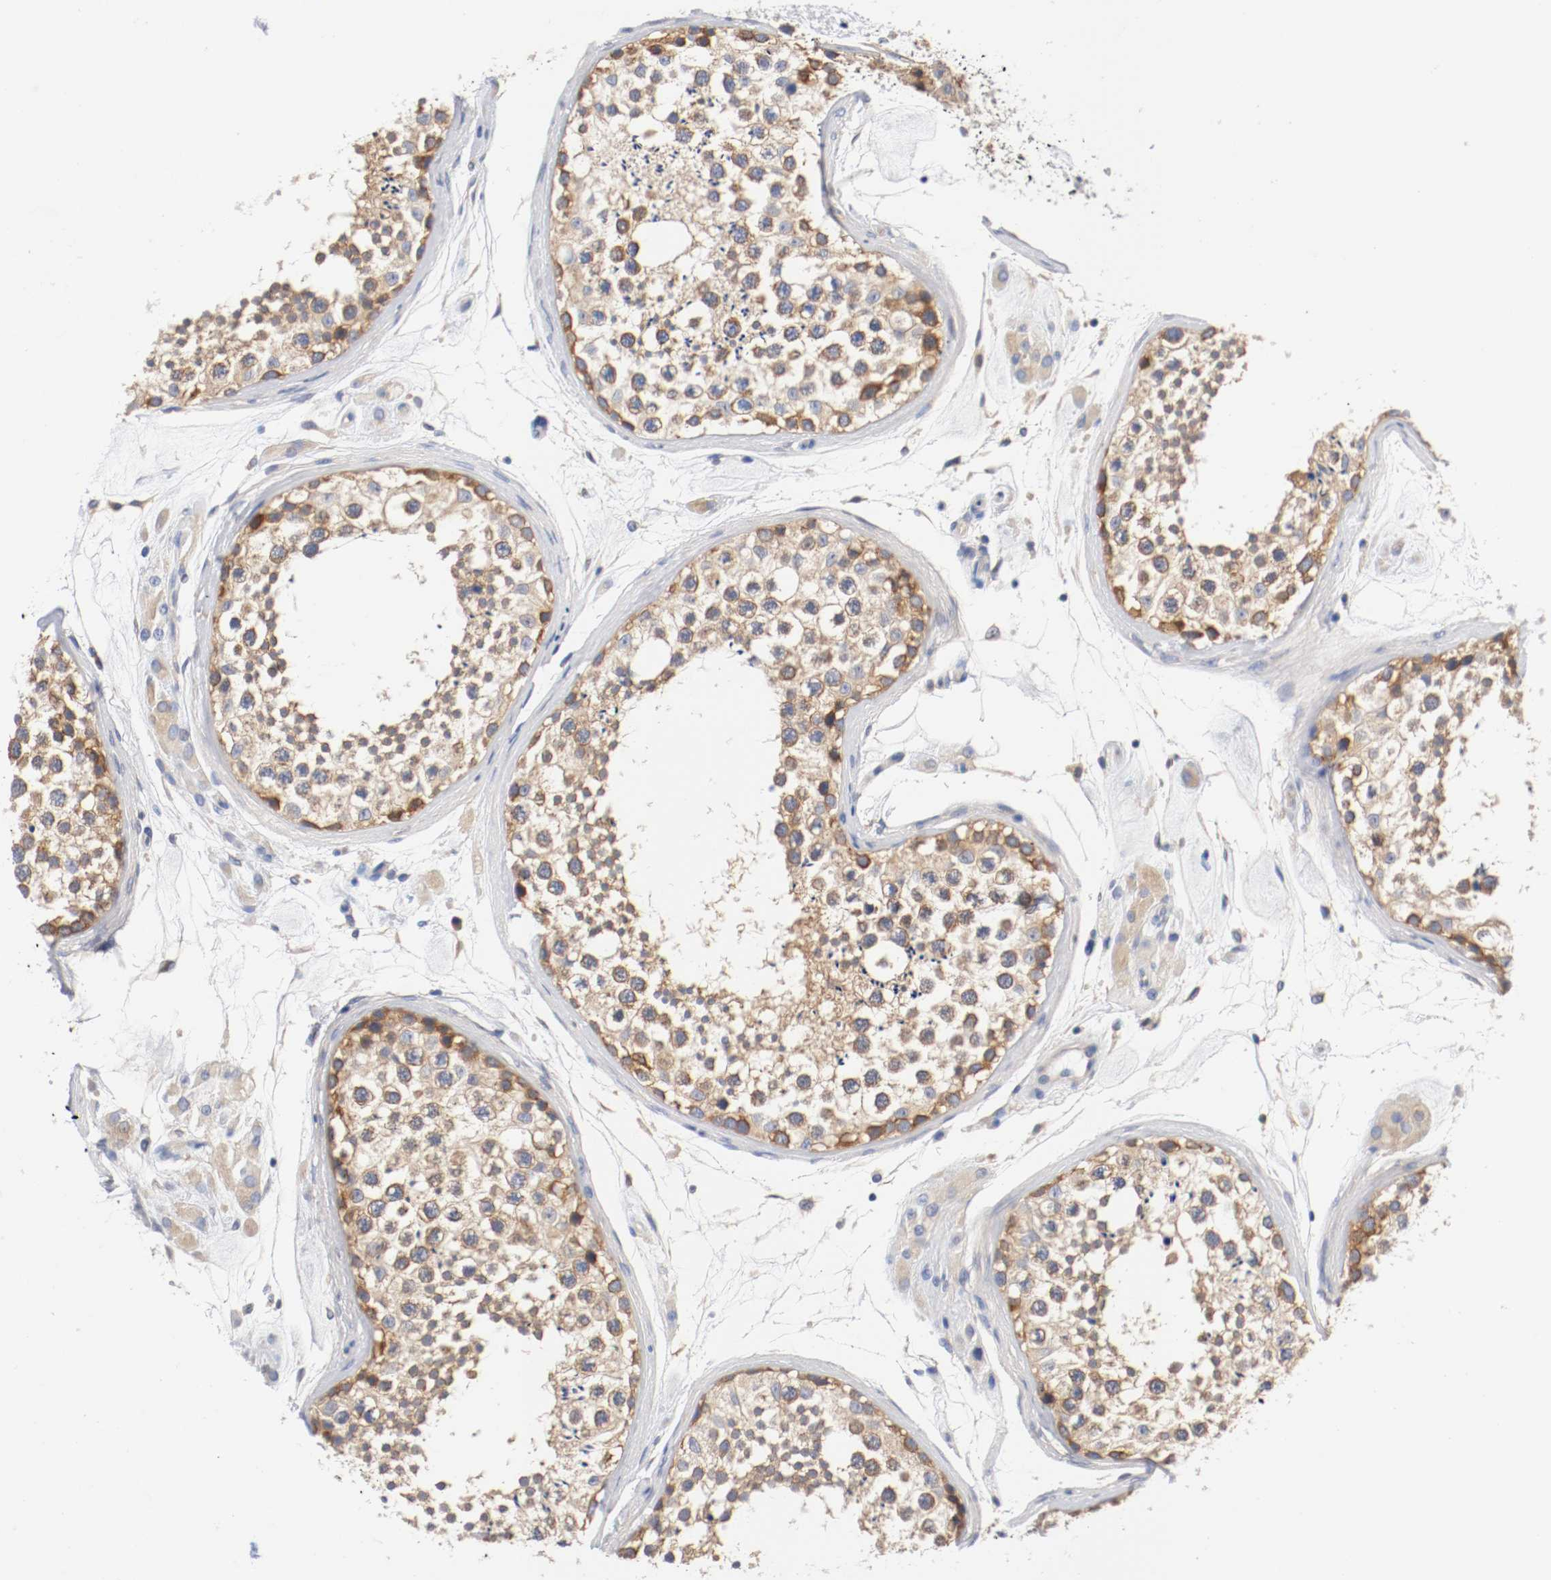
{"staining": {"intensity": "moderate", "quantity": ">75%", "location": "cytoplasmic/membranous"}, "tissue": "testis", "cell_type": "Cells in seminiferous ducts", "image_type": "normal", "snomed": [{"axis": "morphology", "description": "Normal tissue, NOS"}, {"axis": "topography", "description": "Testis"}], "caption": "This photomicrograph reveals immunohistochemistry (IHC) staining of normal human testis, with medium moderate cytoplasmic/membranous positivity in approximately >75% of cells in seminiferous ducts.", "gene": "HGS", "patient": {"sex": "male", "age": 46}}